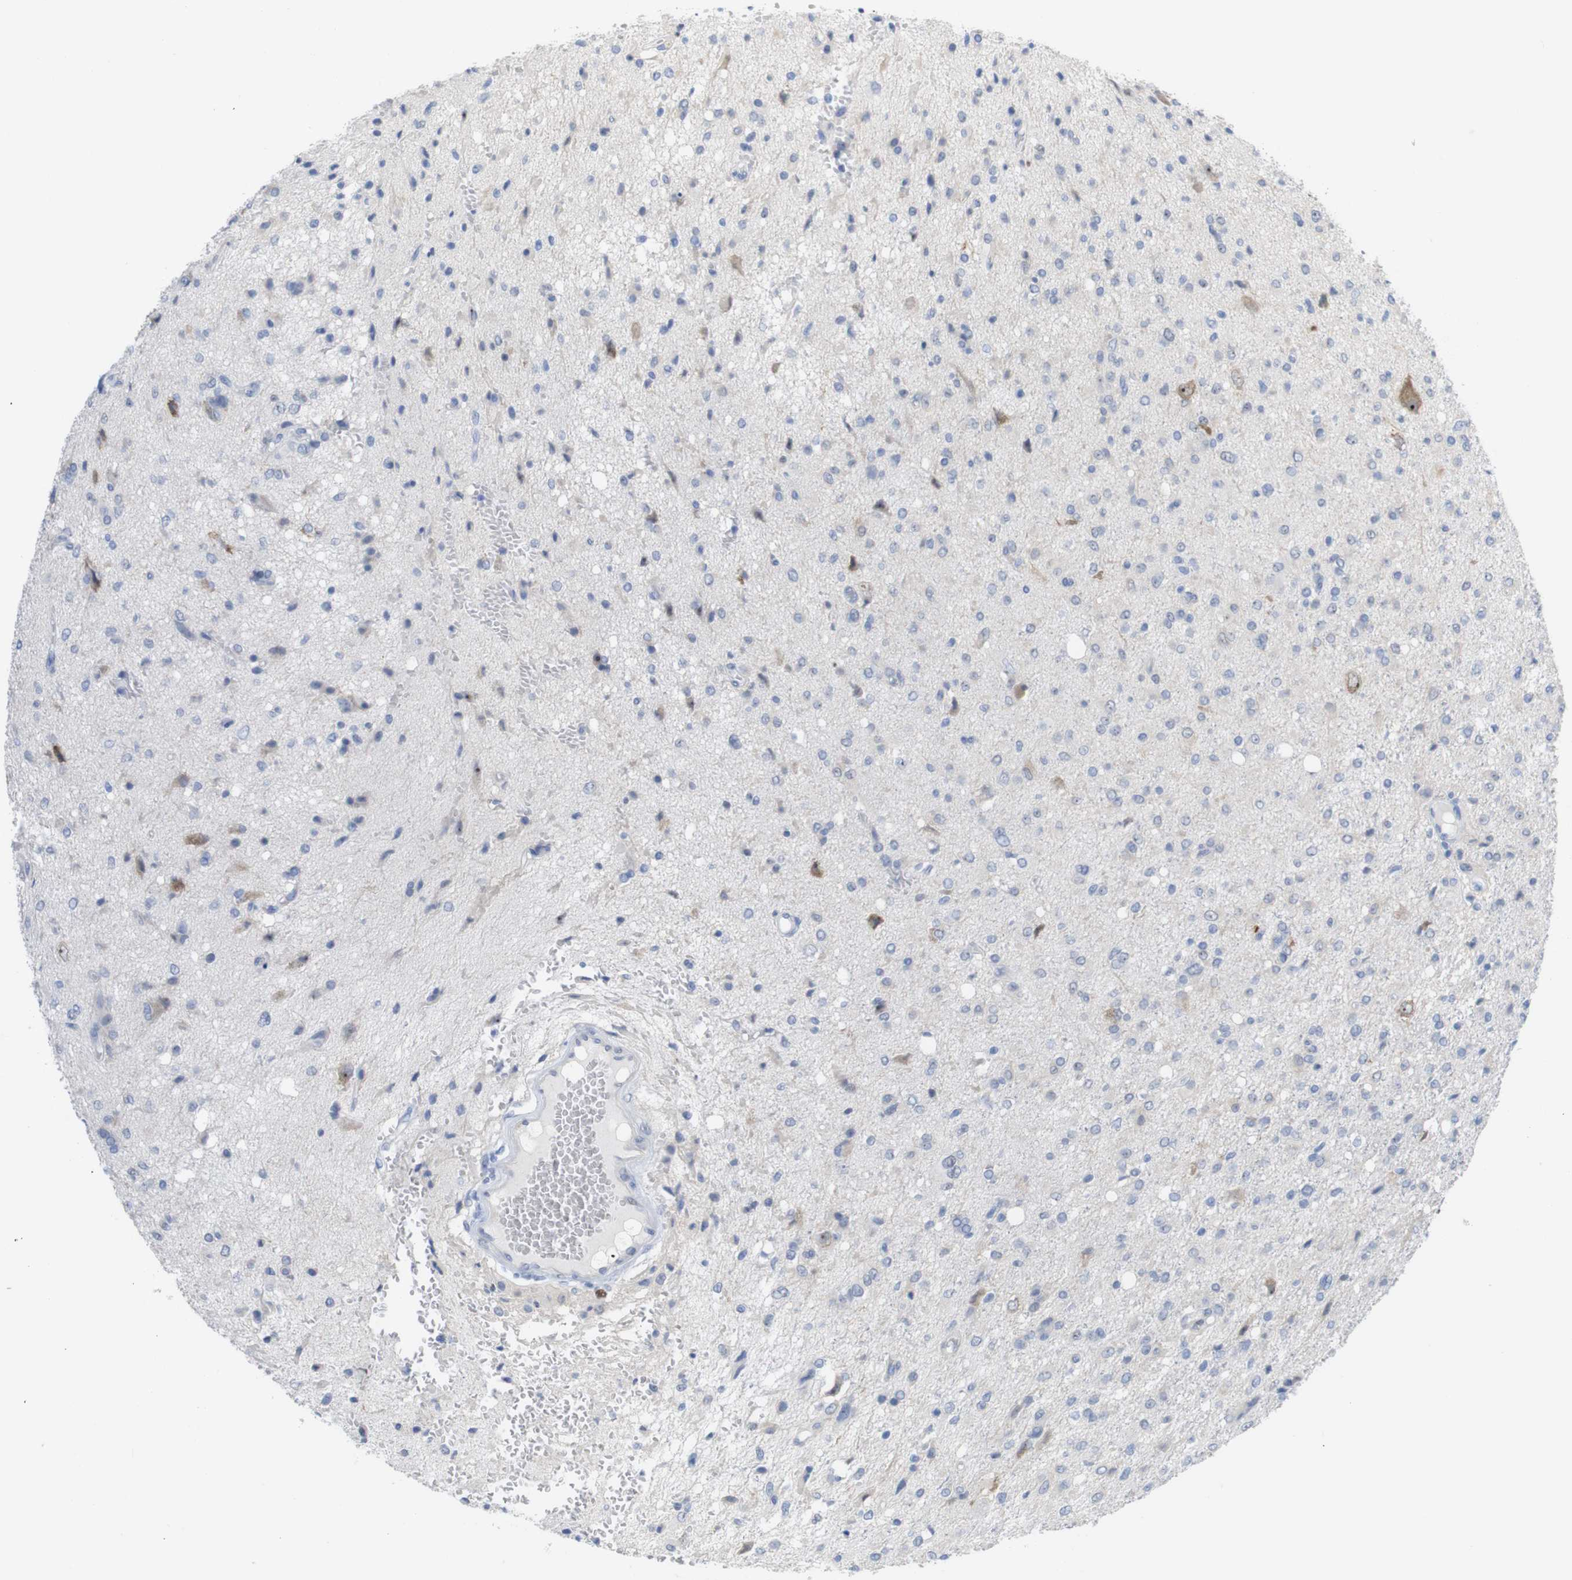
{"staining": {"intensity": "negative", "quantity": "none", "location": "none"}, "tissue": "glioma", "cell_type": "Tumor cells", "image_type": "cancer", "snomed": [{"axis": "morphology", "description": "Glioma, malignant, High grade"}, {"axis": "topography", "description": "Brain"}], "caption": "A histopathology image of human glioma is negative for staining in tumor cells. The staining was performed using DAB (3,3'-diaminobenzidine) to visualize the protein expression in brown, while the nuclei were stained in blue with hematoxylin (Magnification: 20x).", "gene": "PNMA1", "patient": {"sex": "female", "age": 59}}